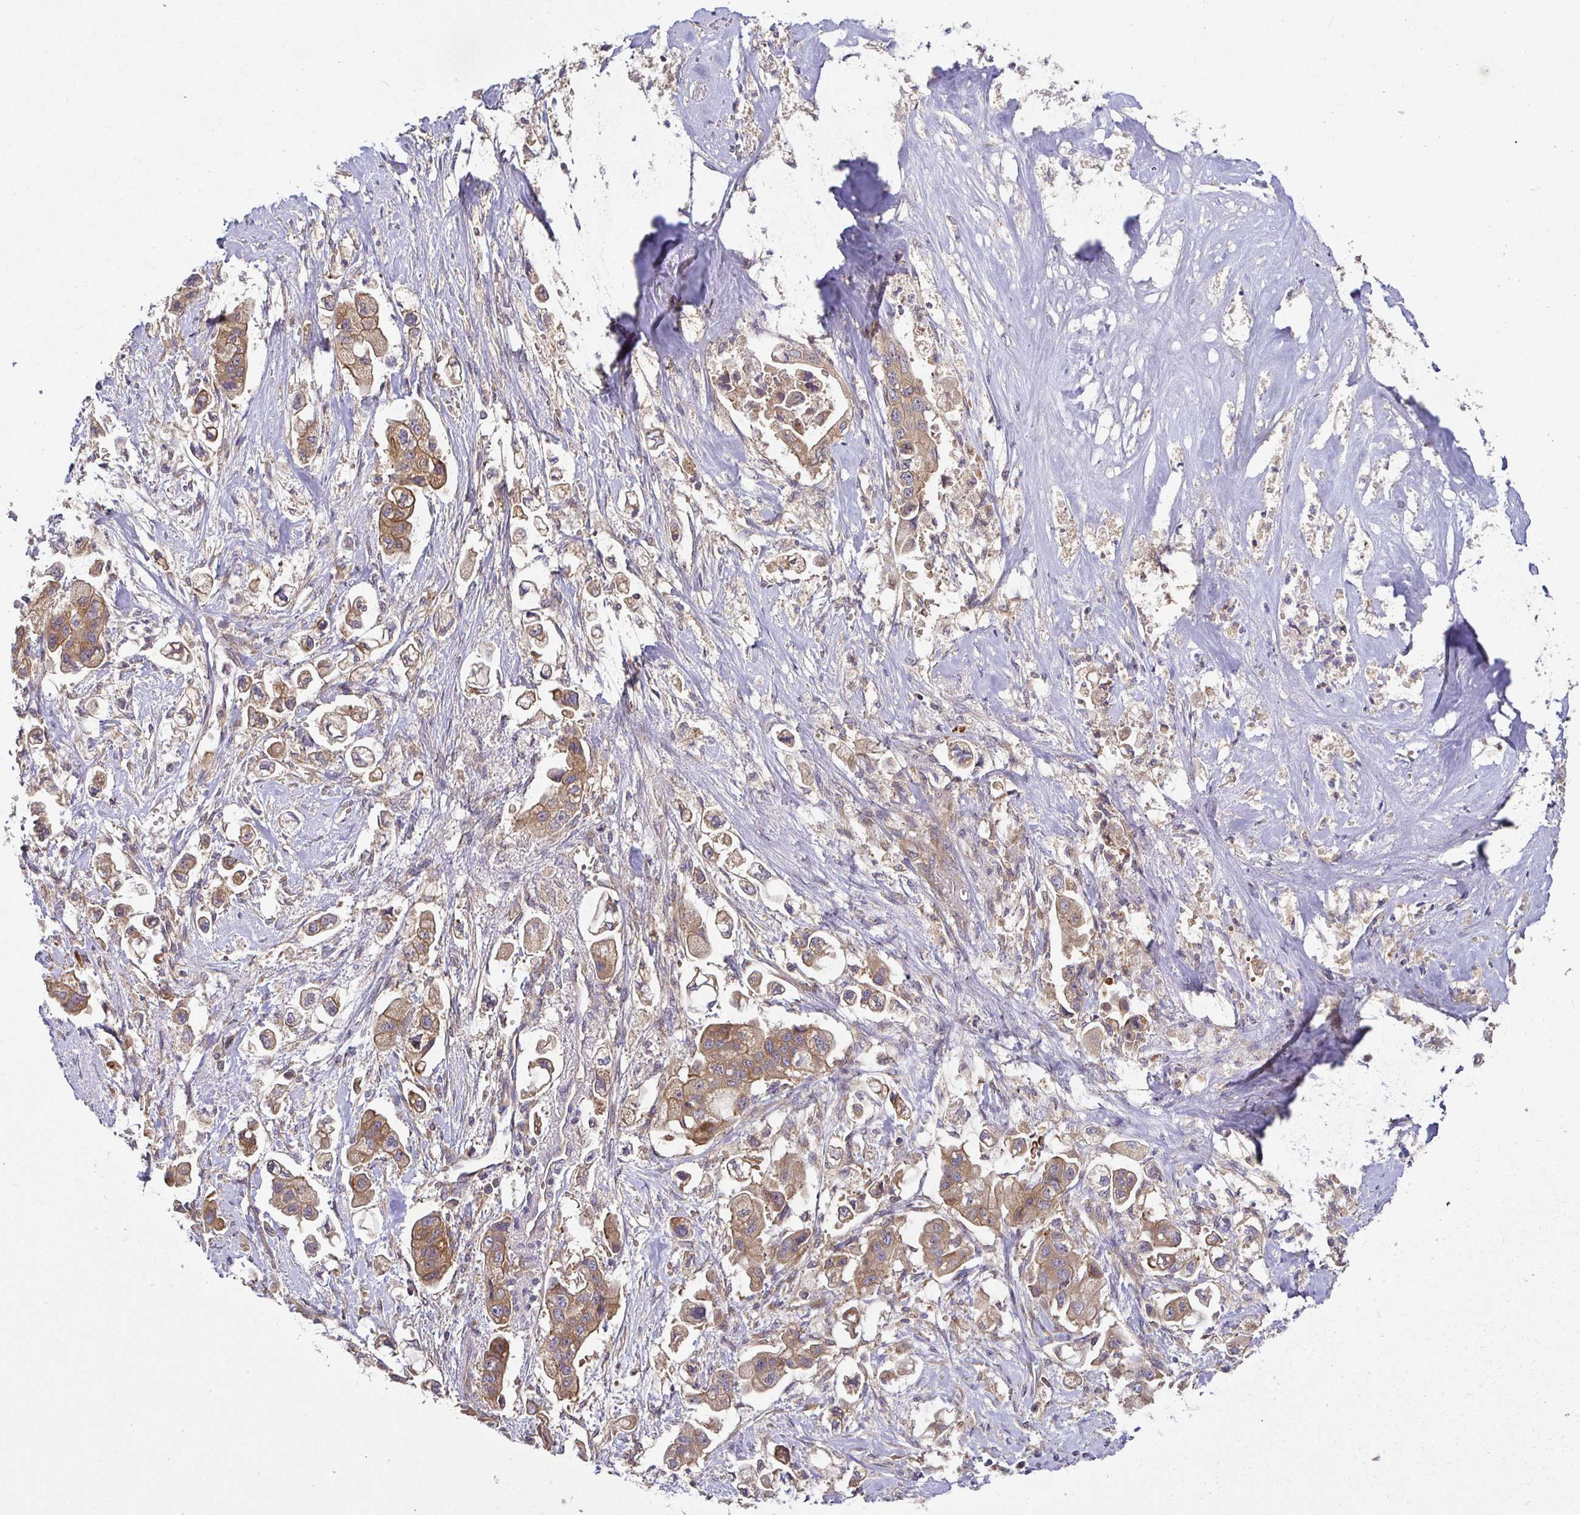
{"staining": {"intensity": "moderate", "quantity": ">75%", "location": "cytoplasmic/membranous"}, "tissue": "stomach cancer", "cell_type": "Tumor cells", "image_type": "cancer", "snomed": [{"axis": "morphology", "description": "Adenocarcinoma, NOS"}, {"axis": "topography", "description": "Stomach"}], "caption": "Immunohistochemical staining of stomach cancer reveals moderate cytoplasmic/membranous protein positivity in about >75% of tumor cells.", "gene": "SNX8", "patient": {"sex": "male", "age": 62}}